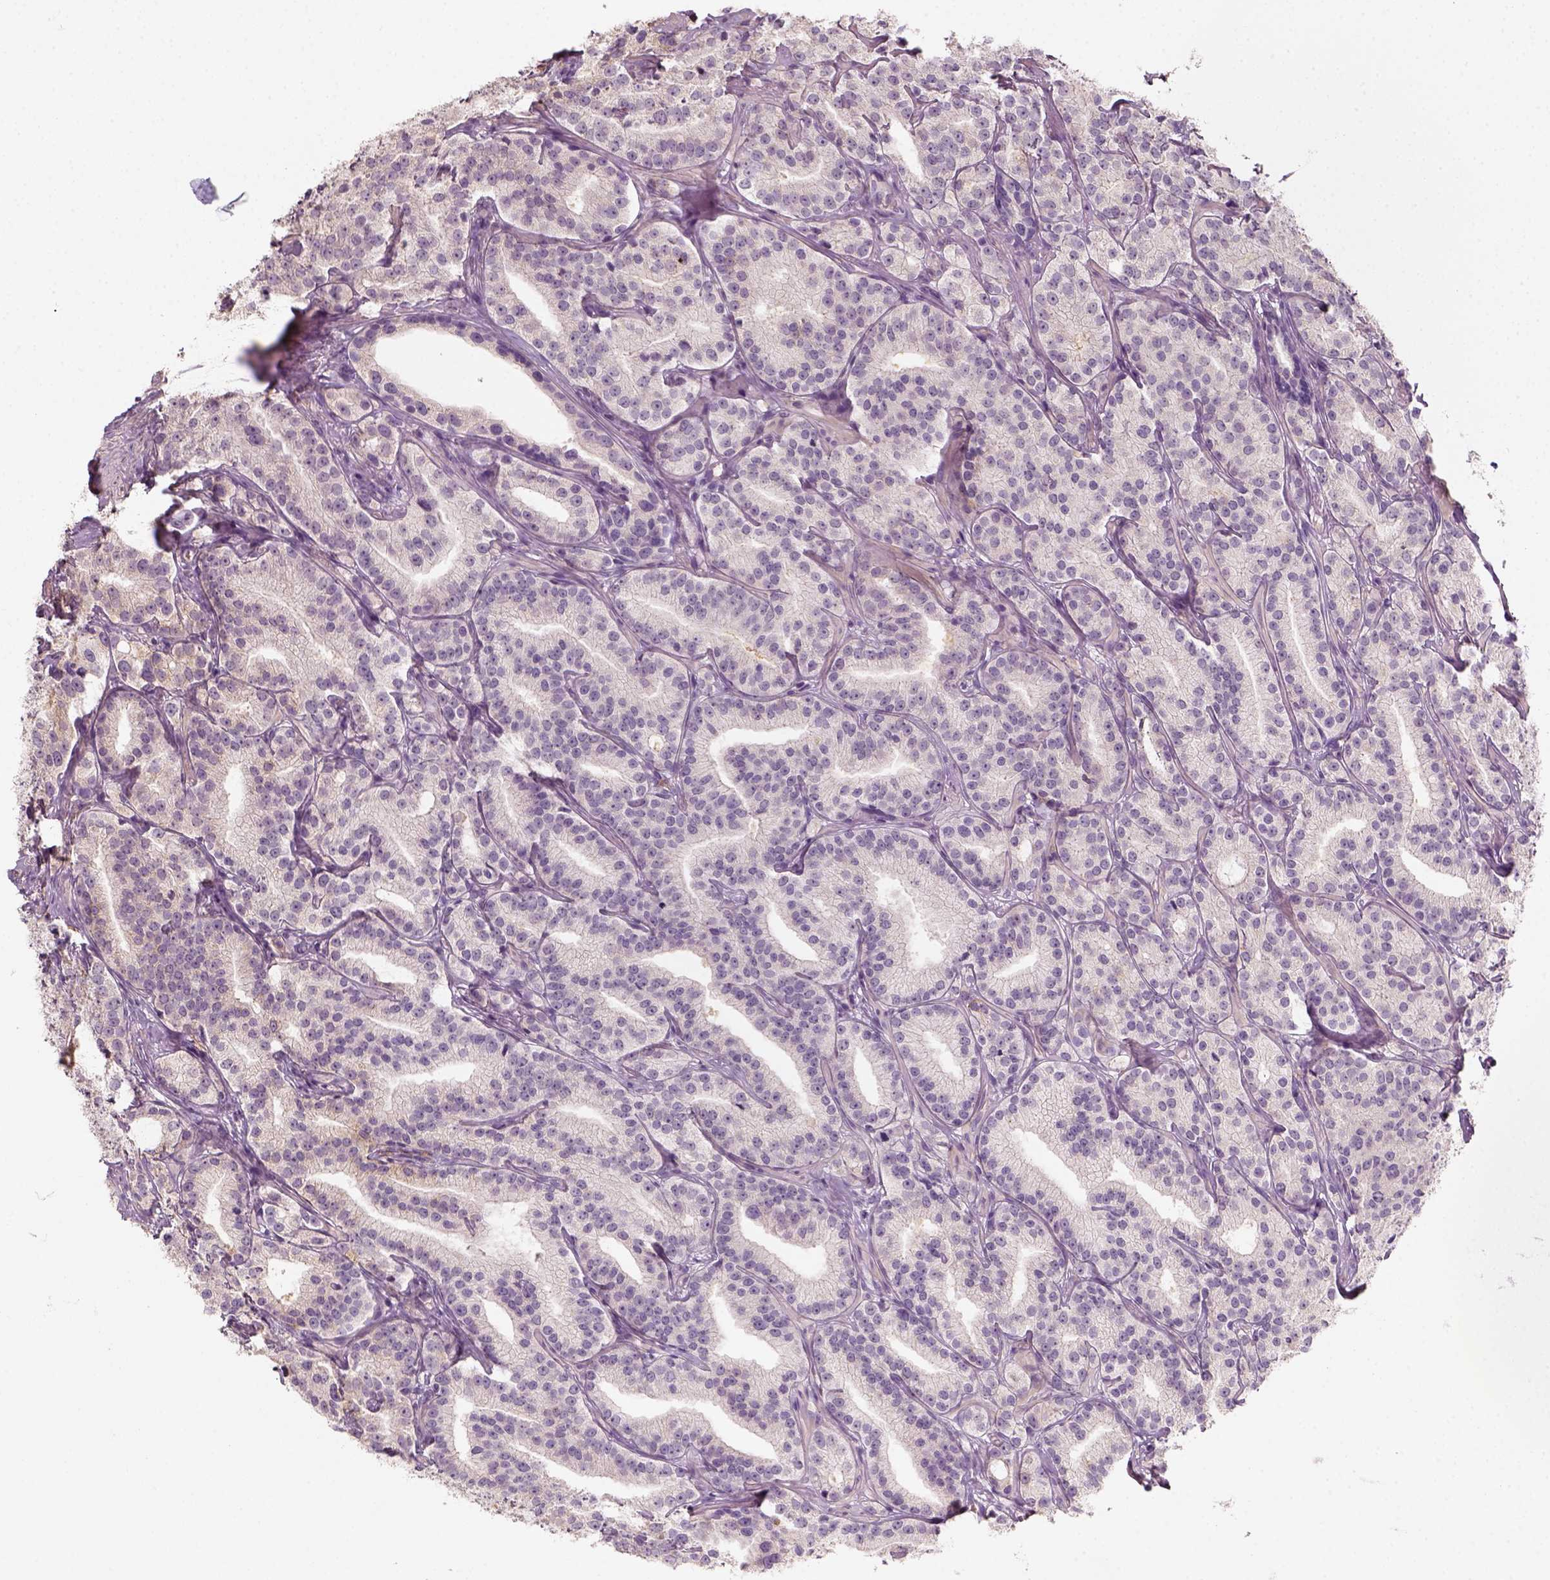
{"staining": {"intensity": "negative", "quantity": "none", "location": "none"}, "tissue": "prostate cancer", "cell_type": "Tumor cells", "image_type": "cancer", "snomed": [{"axis": "morphology", "description": "Adenocarcinoma, High grade"}, {"axis": "topography", "description": "Prostate"}], "caption": "High magnification brightfield microscopy of adenocarcinoma (high-grade) (prostate) stained with DAB (3,3'-diaminobenzidine) (brown) and counterstained with hematoxylin (blue): tumor cells show no significant staining. Nuclei are stained in blue.", "gene": "AQP9", "patient": {"sex": "male", "age": 75}}